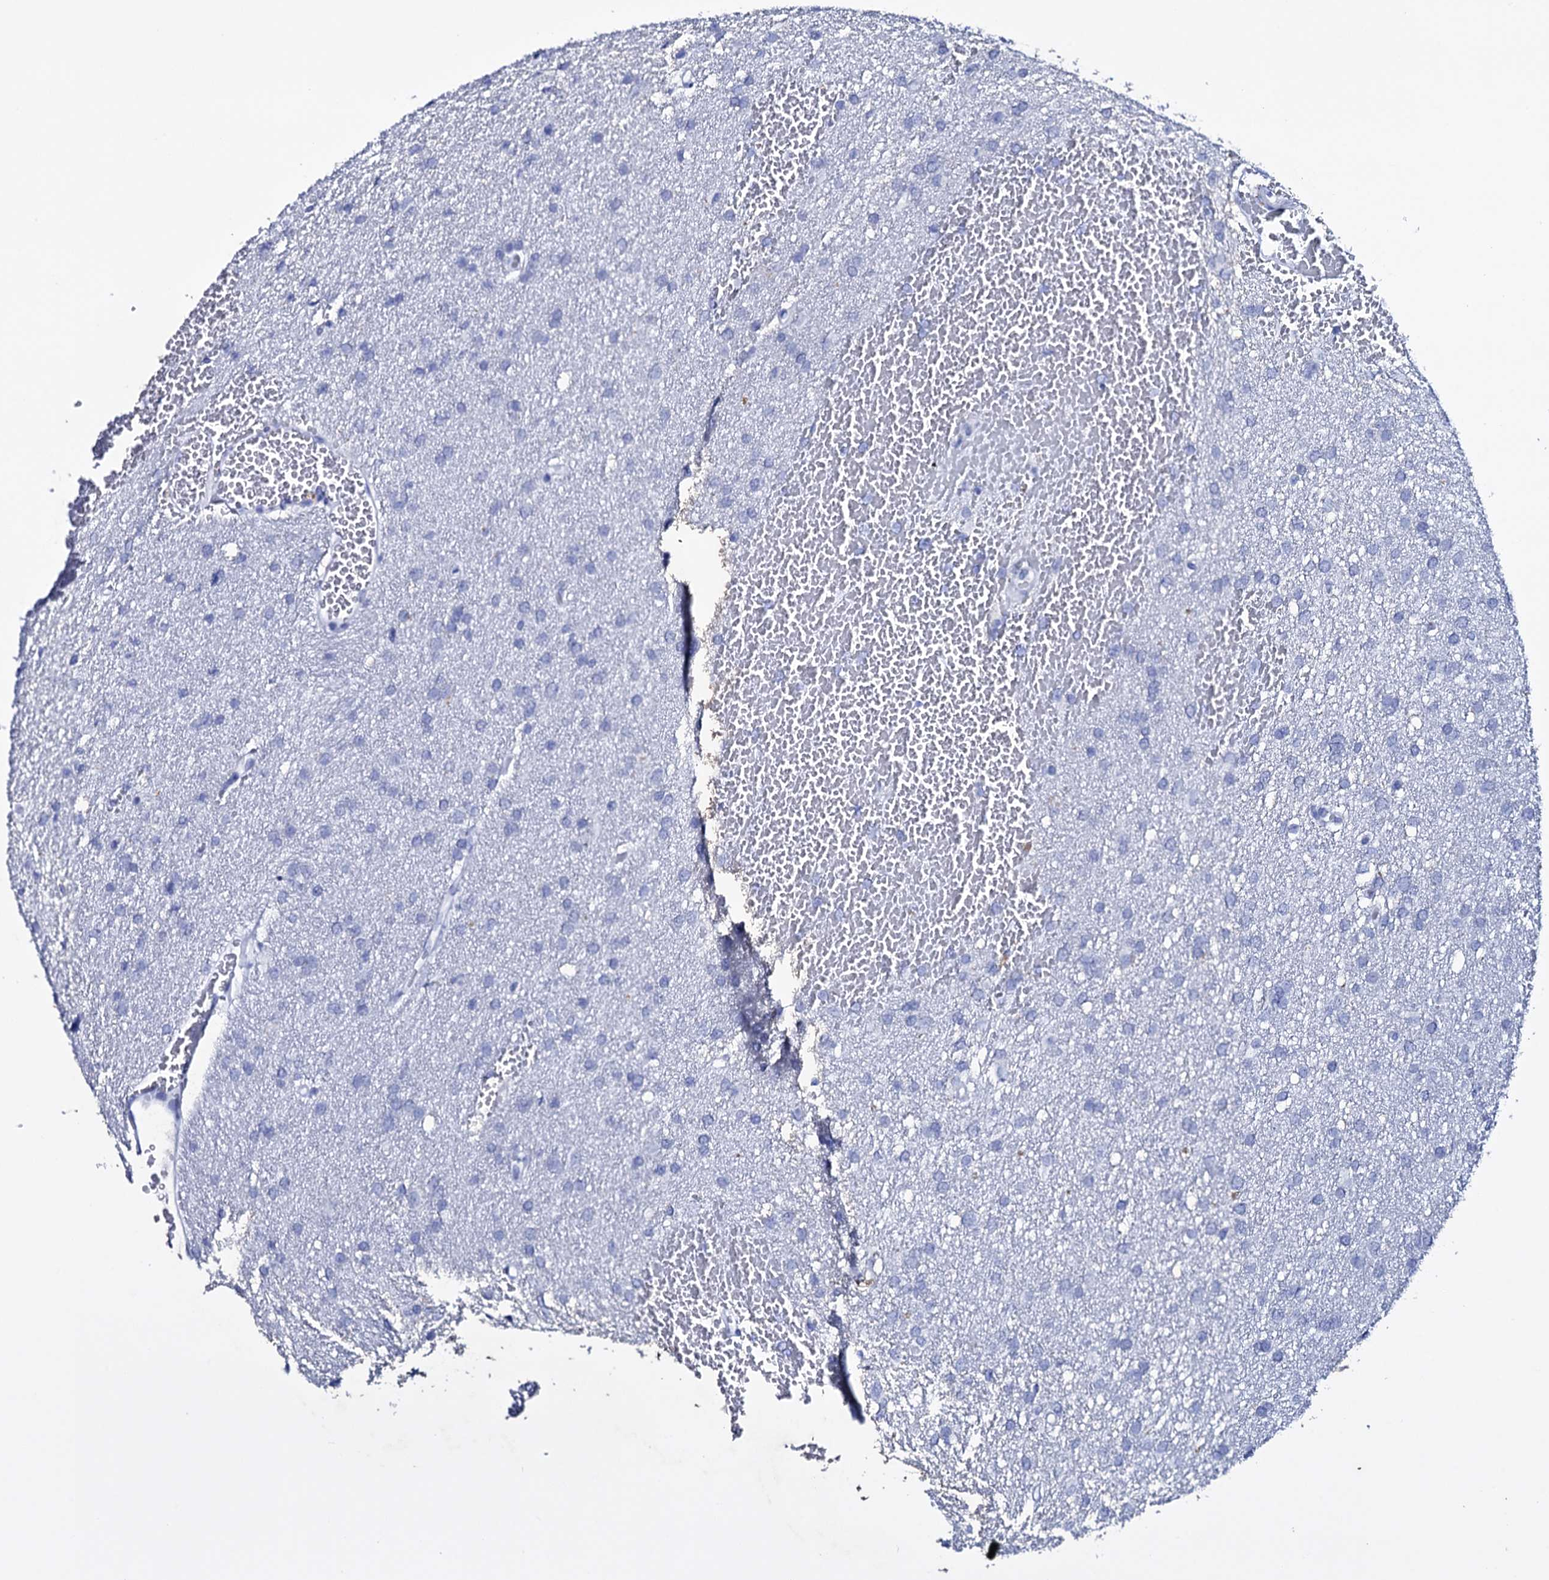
{"staining": {"intensity": "negative", "quantity": "none", "location": "none"}, "tissue": "glioma", "cell_type": "Tumor cells", "image_type": "cancer", "snomed": [{"axis": "morphology", "description": "Glioma, malignant, High grade"}, {"axis": "topography", "description": "Cerebral cortex"}], "caption": "A histopathology image of glioma stained for a protein demonstrates no brown staining in tumor cells. (Brightfield microscopy of DAB (3,3'-diaminobenzidine) immunohistochemistry (IHC) at high magnification).", "gene": "ITPRID2", "patient": {"sex": "female", "age": 36}}